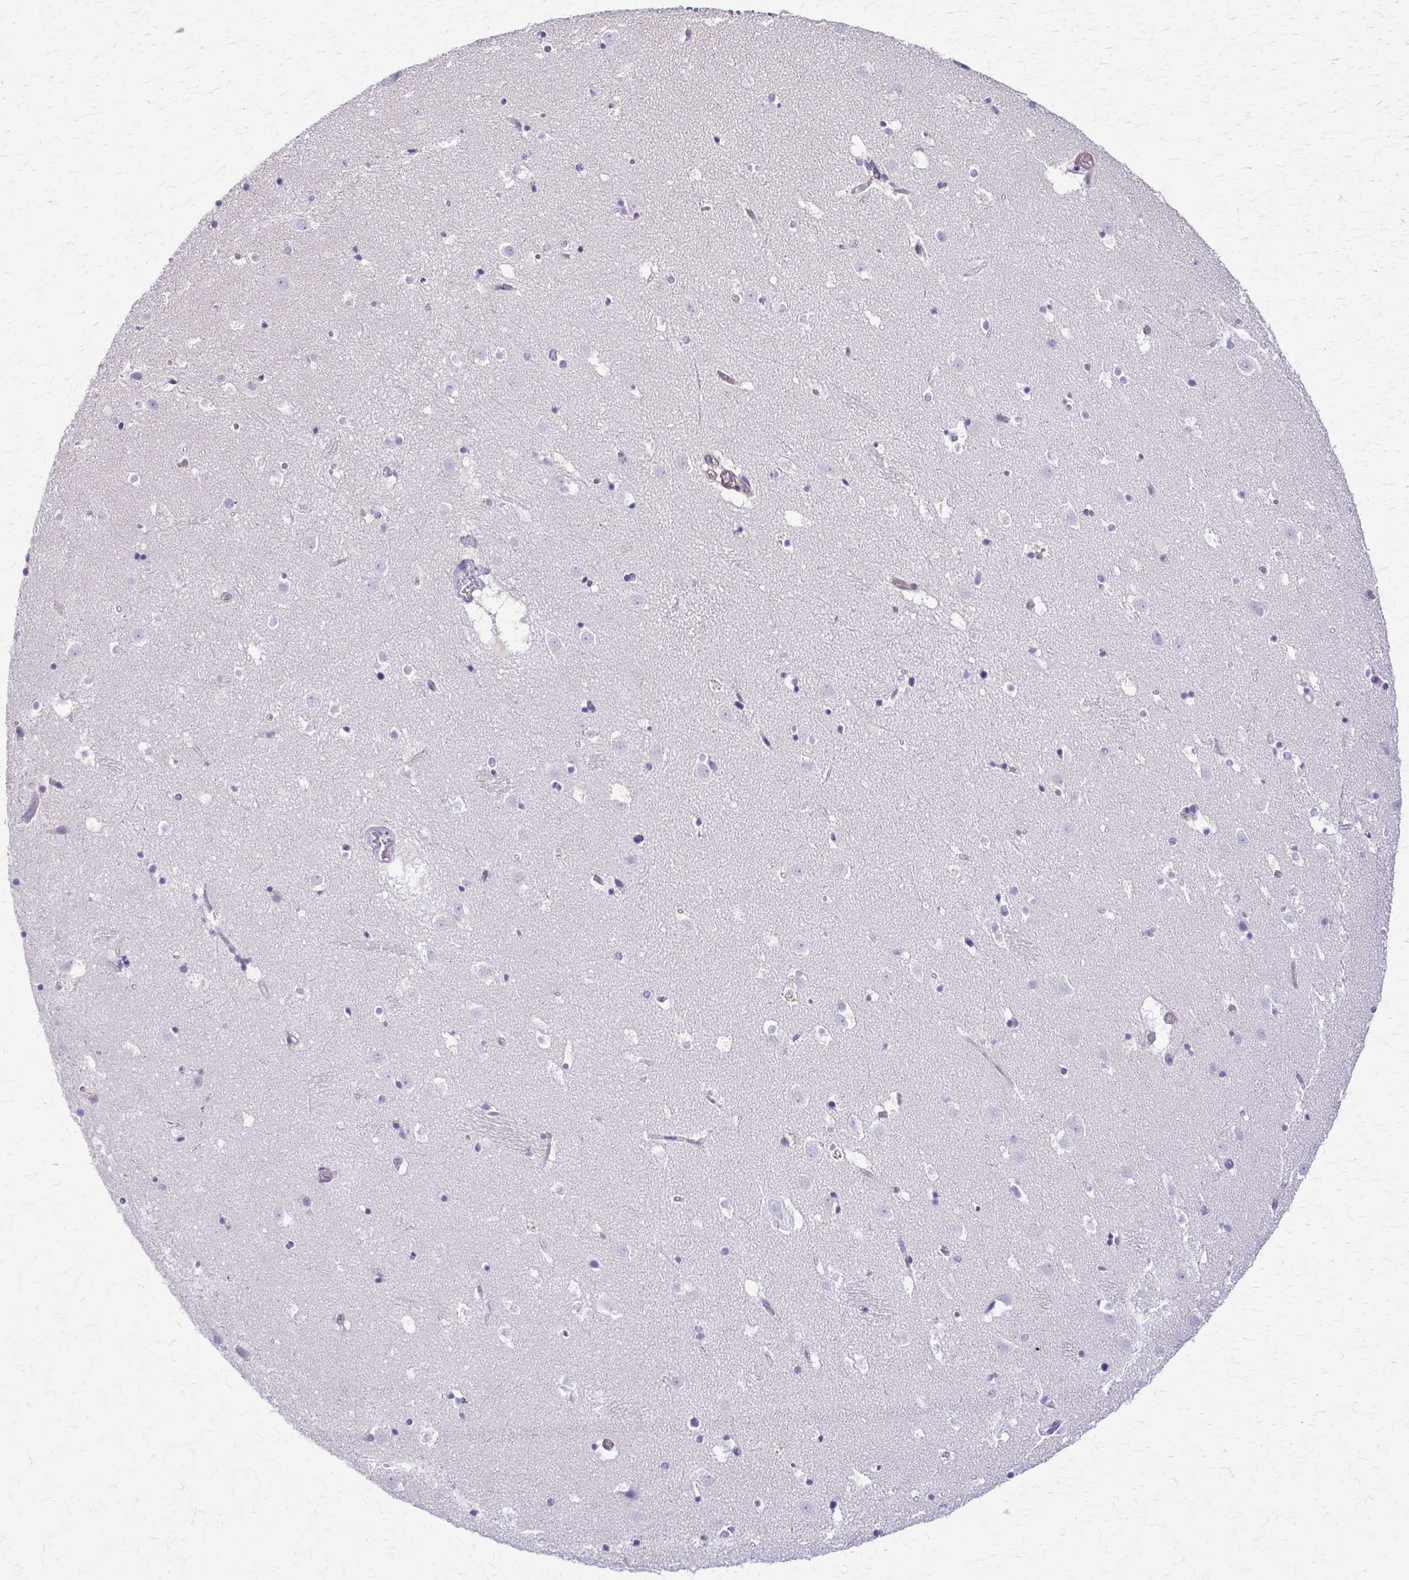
{"staining": {"intensity": "negative", "quantity": "none", "location": "none"}, "tissue": "caudate", "cell_type": "Glial cells", "image_type": "normal", "snomed": [{"axis": "morphology", "description": "Normal tissue, NOS"}, {"axis": "topography", "description": "Lateral ventricle wall"}], "caption": "Glial cells show no significant protein staining in benign caudate. (Brightfield microscopy of DAB immunohistochemistry (IHC) at high magnification).", "gene": "DSP", "patient": {"sex": "male", "age": 37}}